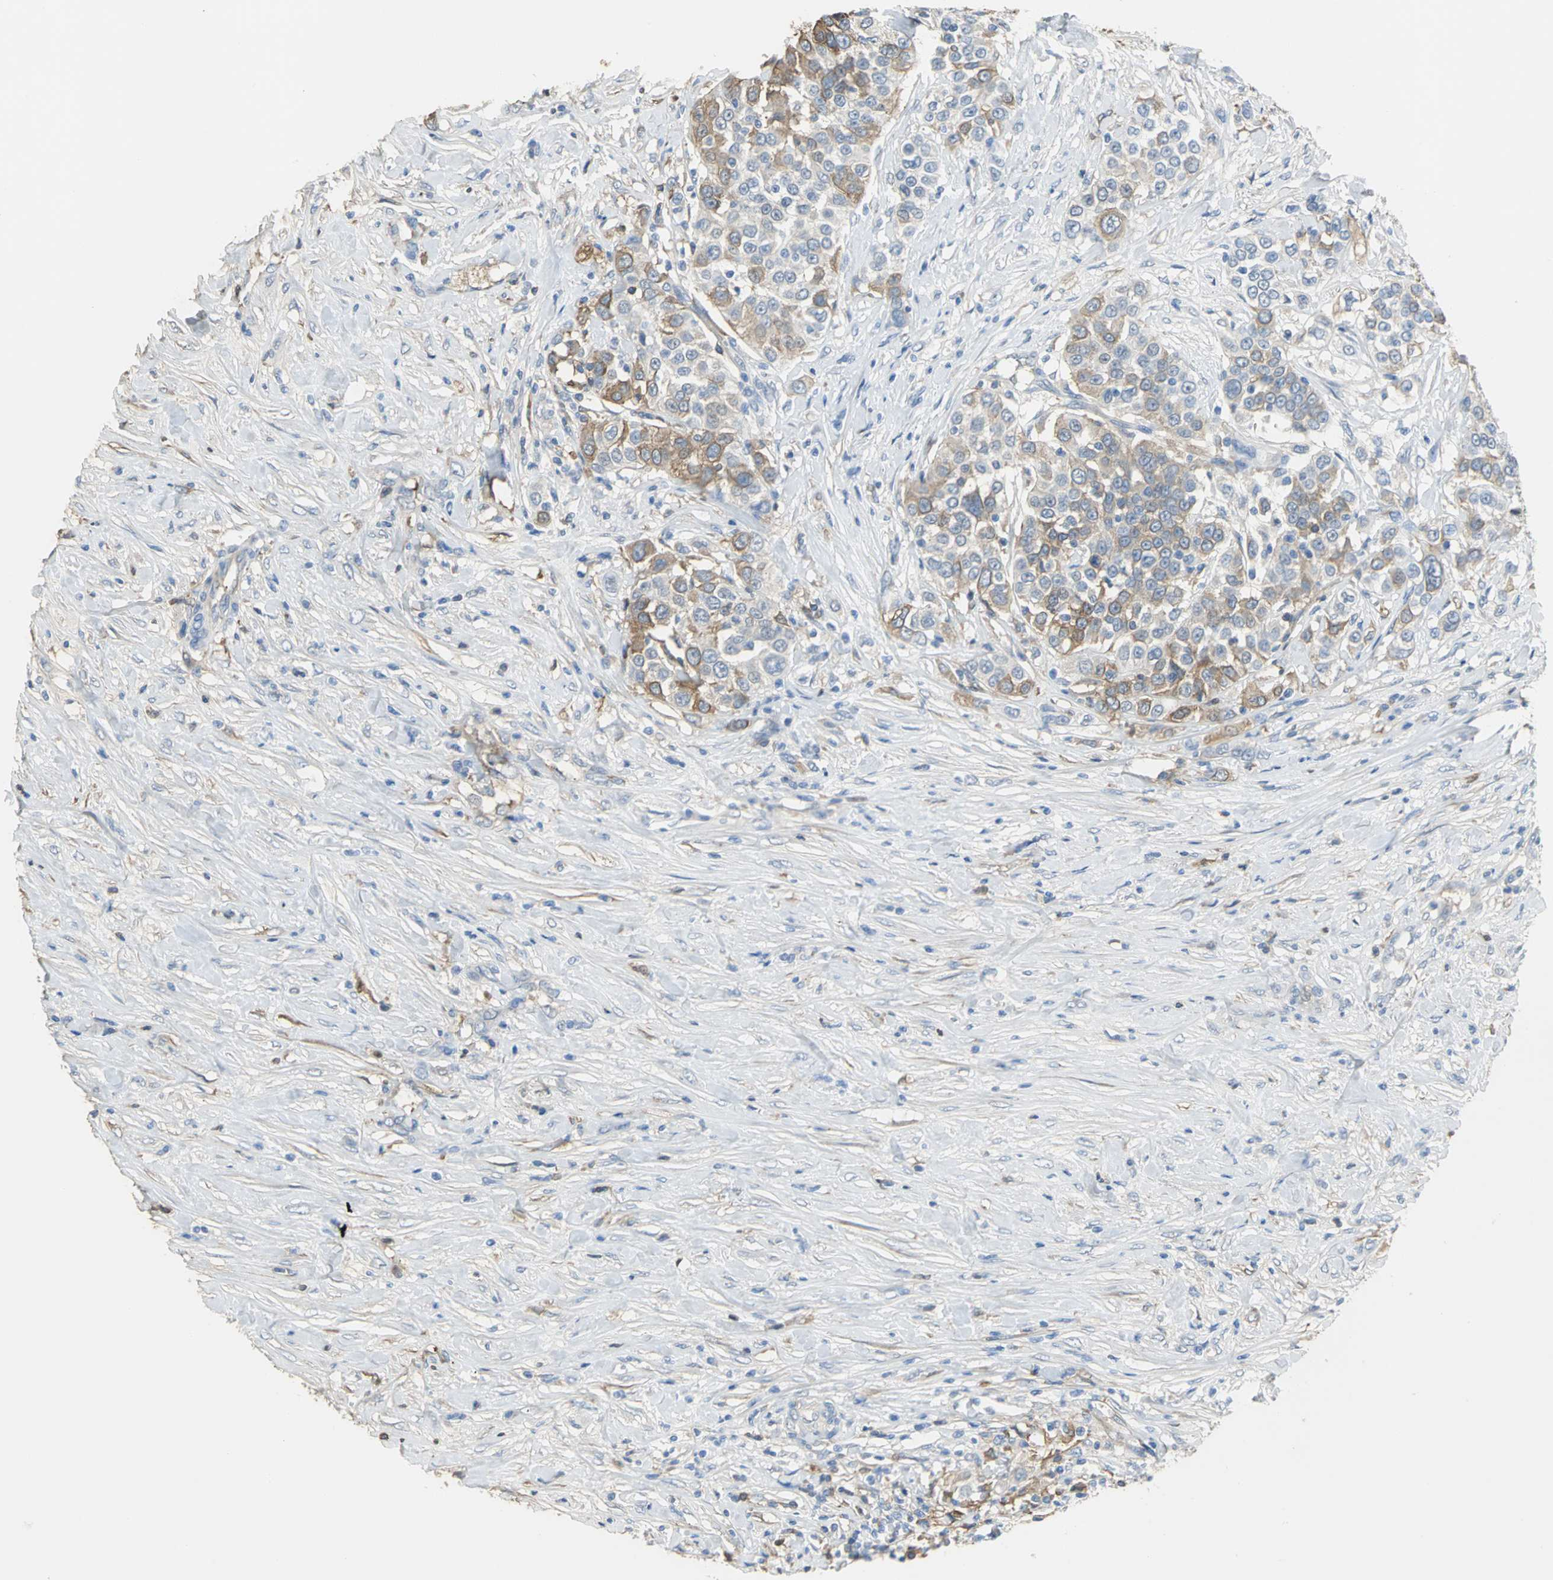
{"staining": {"intensity": "moderate", "quantity": ">75%", "location": "cytoplasmic/membranous"}, "tissue": "urothelial cancer", "cell_type": "Tumor cells", "image_type": "cancer", "snomed": [{"axis": "morphology", "description": "Urothelial carcinoma, High grade"}, {"axis": "topography", "description": "Urinary bladder"}], "caption": "Tumor cells demonstrate medium levels of moderate cytoplasmic/membranous positivity in about >75% of cells in urothelial cancer. (DAB (3,3'-diaminobenzidine) = brown stain, brightfield microscopy at high magnification).", "gene": "GYG2", "patient": {"sex": "female", "age": 80}}